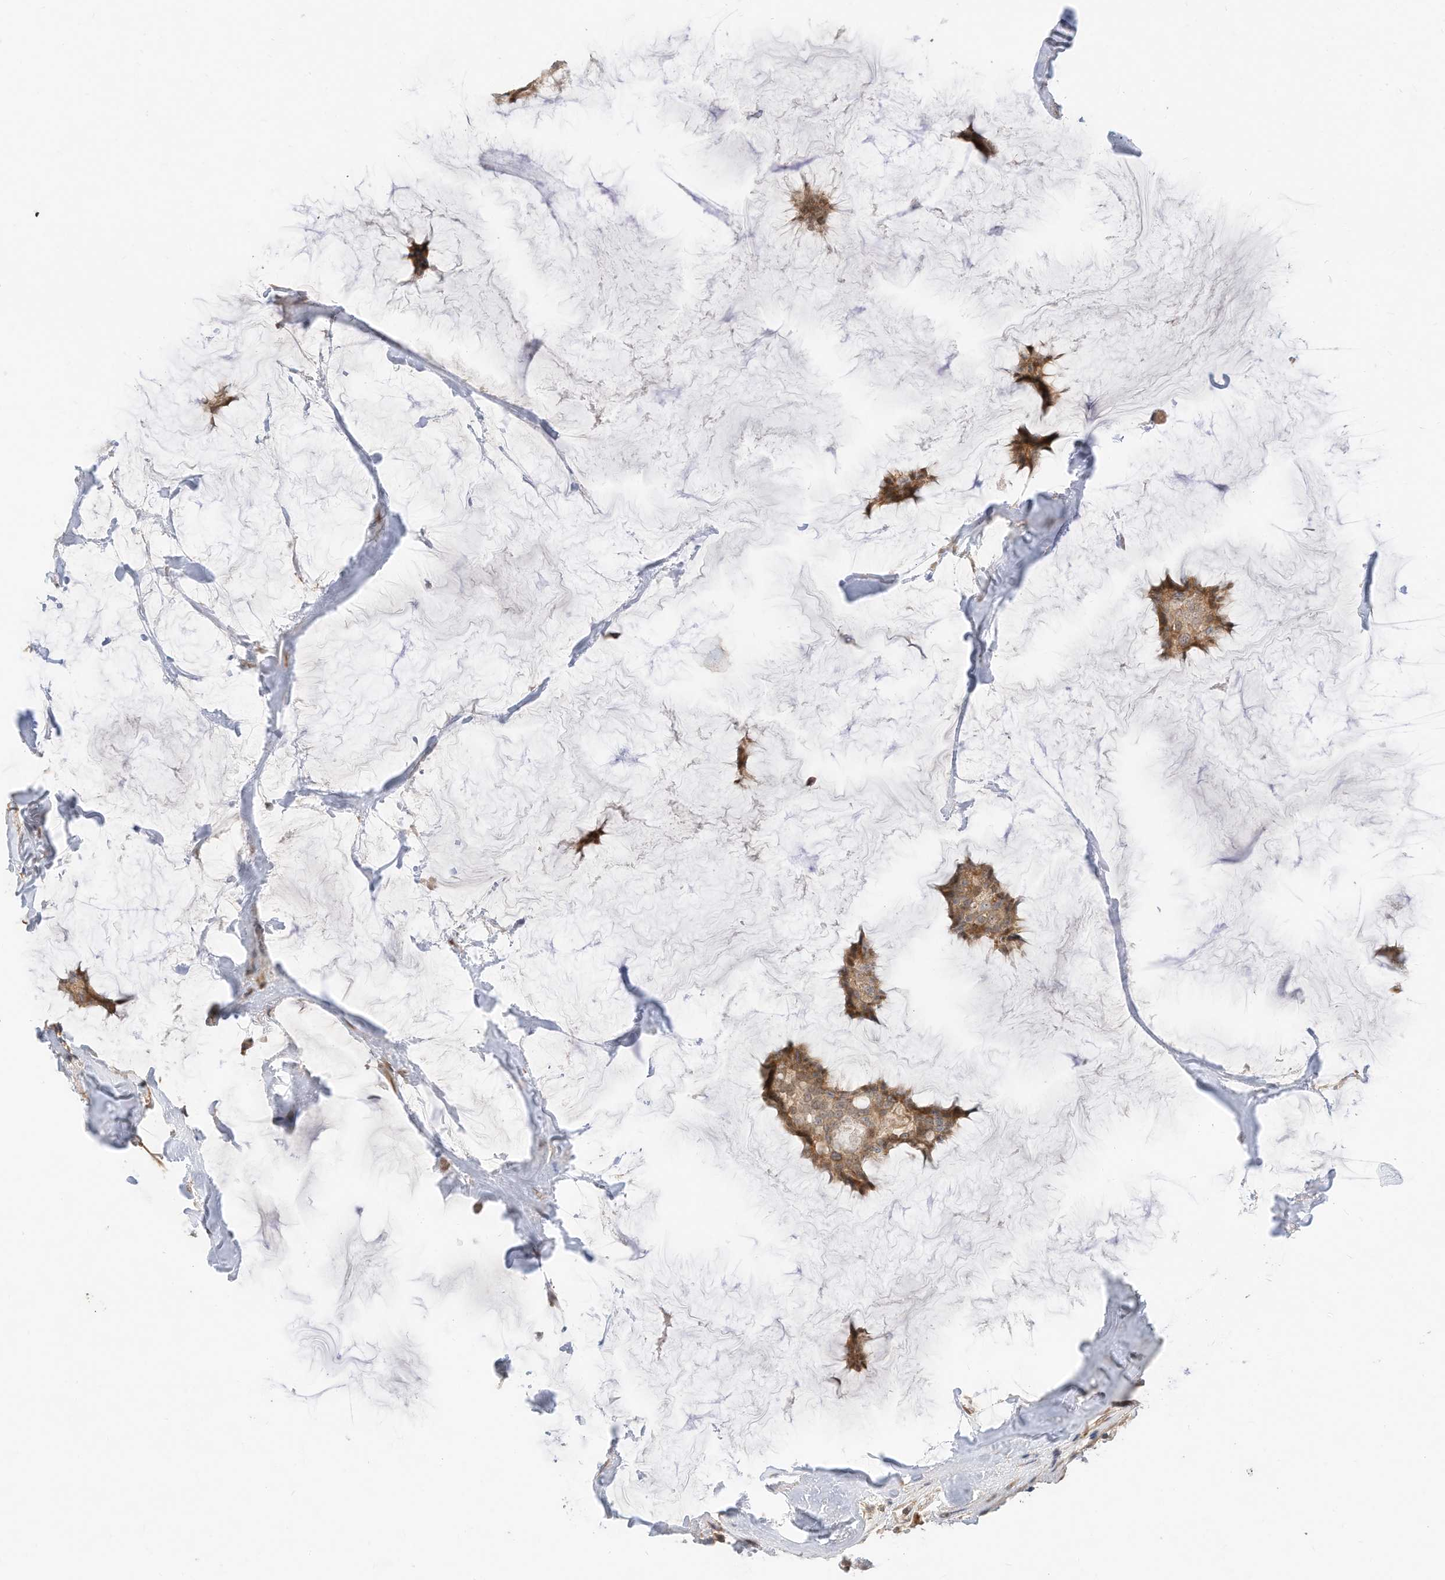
{"staining": {"intensity": "moderate", "quantity": ">75%", "location": "cytoplasmic/membranous"}, "tissue": "breast cancer", "cell_type": "Tumor cells", "image_type": "cancer", "snomed": [{"axis": "morphology", "description": "Duct carcinoma"}, {"axis": "topography", "description": "Breast"}], "caption": "Tumor cells exhibit medium levels of moderate cytoplasmic/membranous positivity in about >75% of cells in breast infiltrating ductal carcinoma. The protein is shown in brown color, while the nuclei are stained blue.", "gene": "CAGE1", "patient": {"sex": "female", "age": 93}}